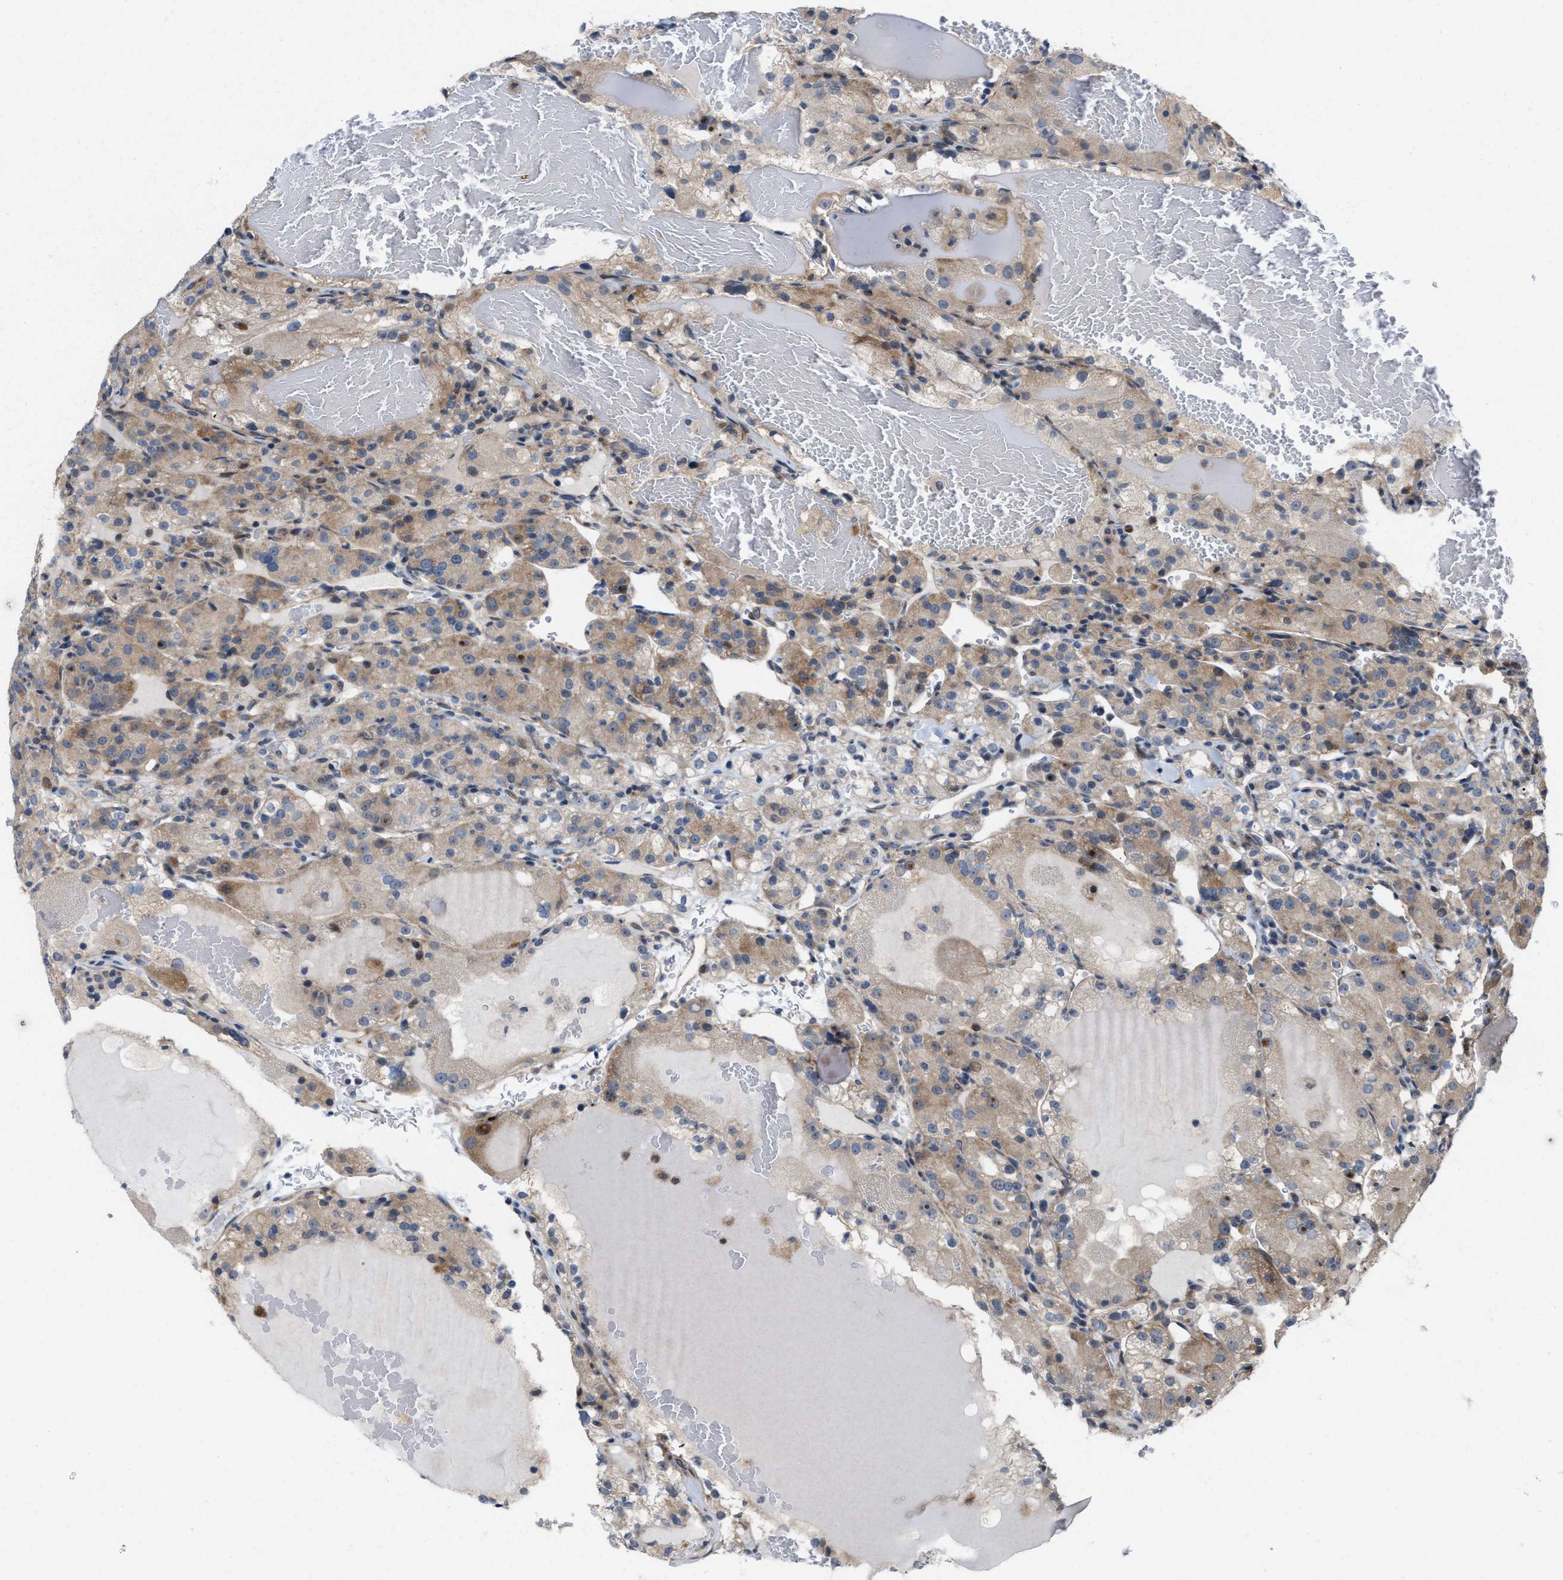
{"staining": {"intensity": "weak", "quantity": ">75%", "location": "cytoplasmic/membranous"}, "tissue": "renal cancer", "cell_type": "Tumor cells", "image_type": "cancer", "snomed": [{"axis": "morphology", "description": "Normal tissue, NOS"}, {"axis": "morphology", "description": "Adenocarcinoma, NOS"}, {"axis": "topography", "description": "Kidney"}], "caption": "Renal cancer tissue displays weak cytoplasmic/membranous expression in approximately >75% of tumor cells, visualized by immunohistochemistry.", "gene": "CSNK1A1", "patient": {"sex": "male", "age": 61}}